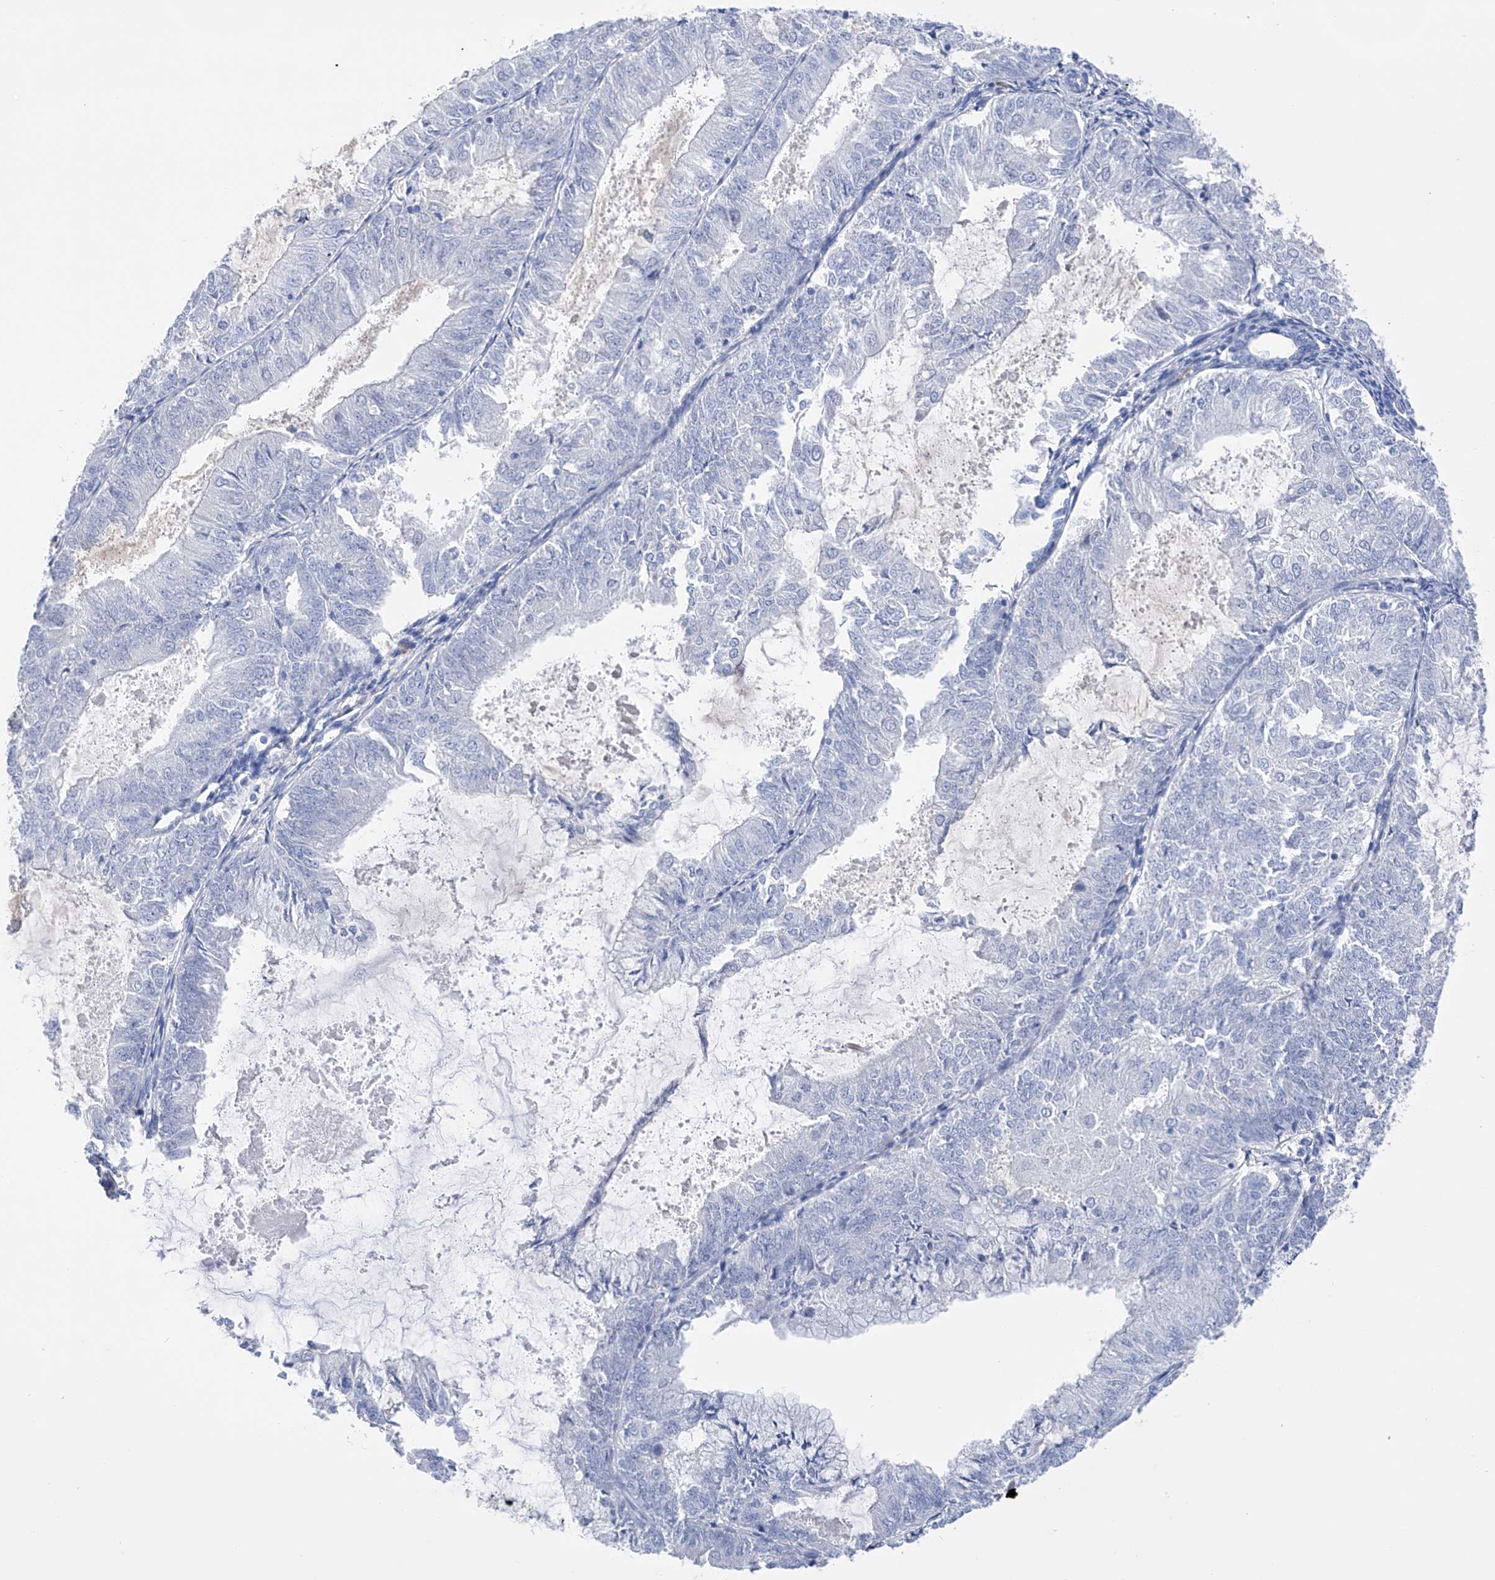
{"staining": {"intensity": "negative", "quantity": "none", "location": "none"}, "tissue": "endometrial cancer", "cell_type": "Tumor cells", "image_type": "cancer", "snomed": [{"axis": "morphology", "description": "Adenocarcinoma, NOS"}, {"axis": "topography", "description": "Endometrium"}], "caption": "The micrograph demonstrates no staining of tumor cells in adenocarcinoma (endometrial).", "gene": "ADRA1A", "patient": {"sex": "female", "age": 57}}